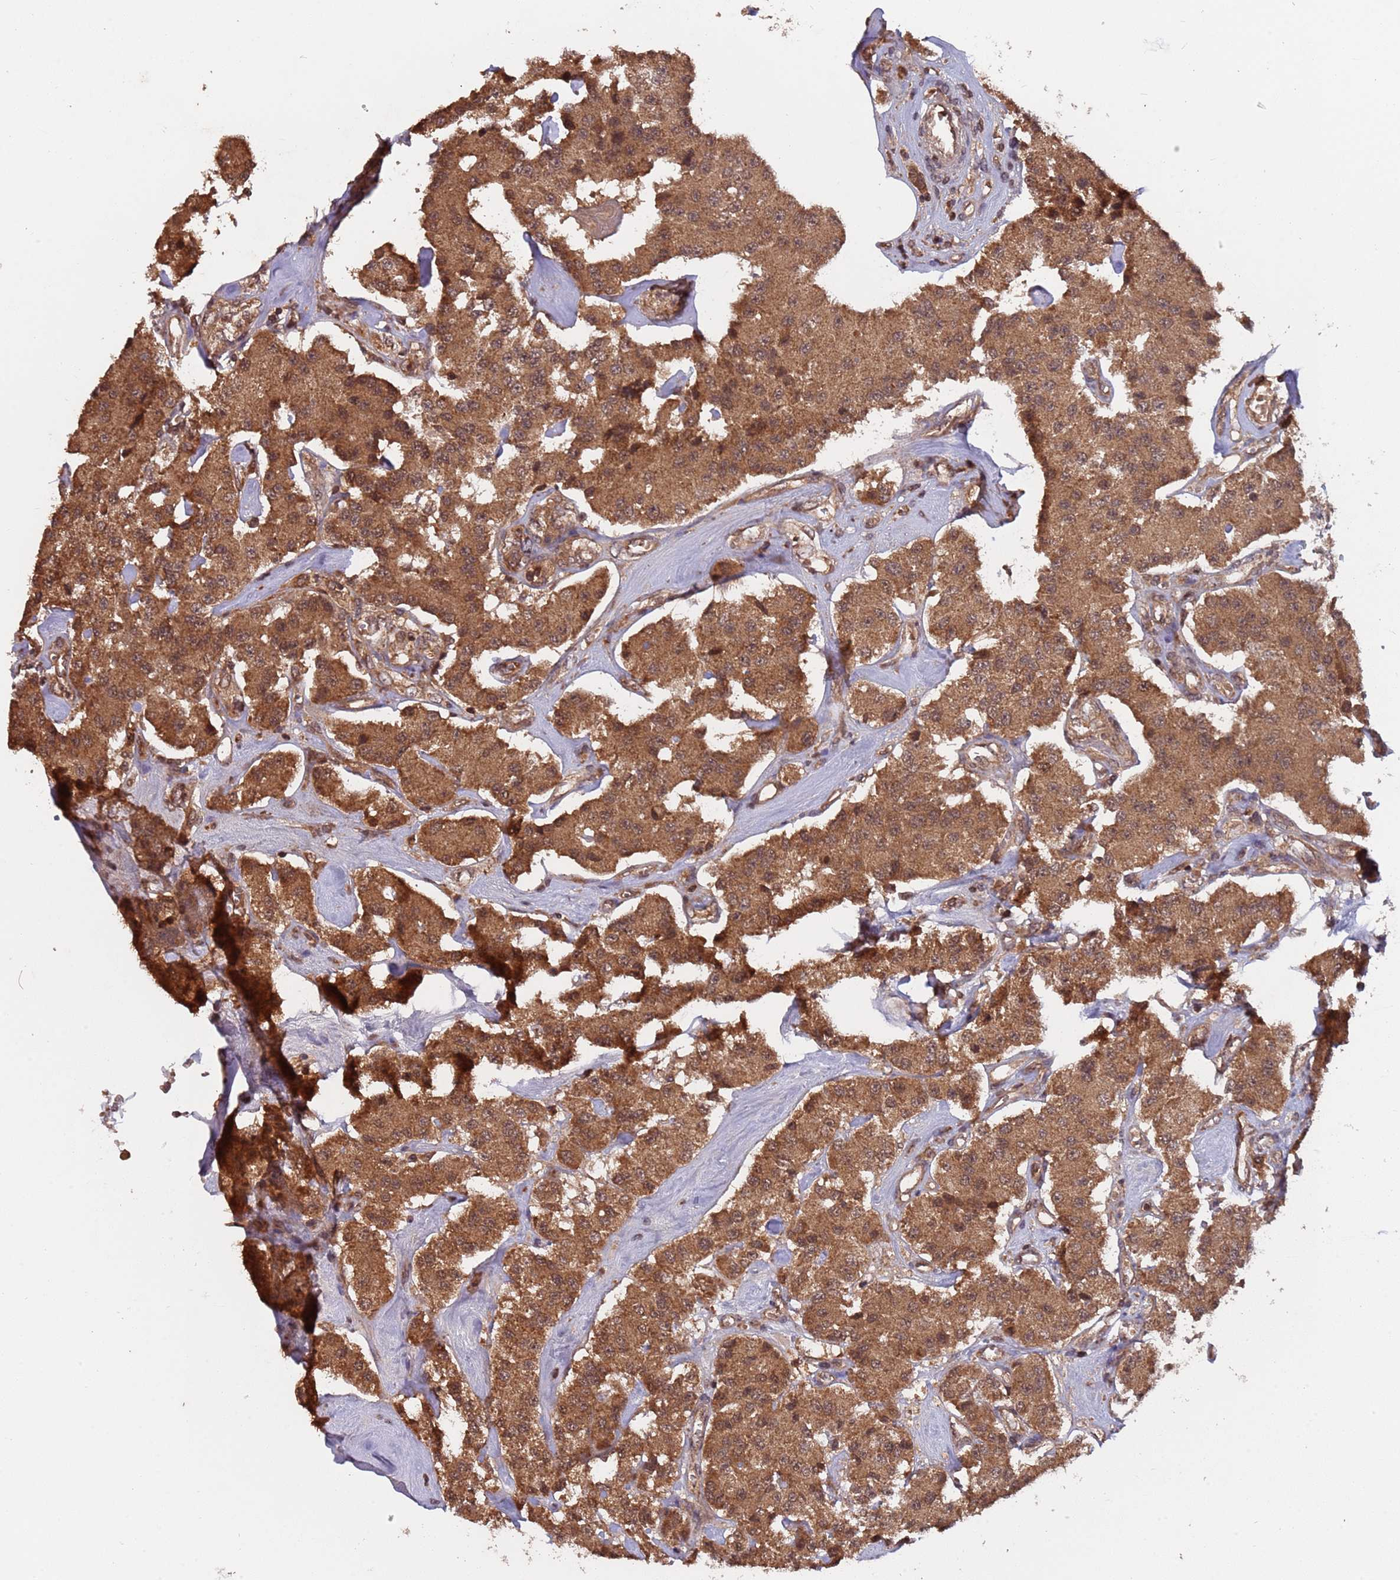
{"staining": {"intensity": "moderate", "quantity": ">75%", "location": "cytoplasmic/membranous,nuclear"}, "tissue": "carcinoid", "cell_type": "Tumor cells", "image_type": "cancer", "snomed": [{"axis": "morphology", "description": "Carcinoid, malignant, NOS"}, {"axis": "topography", "description": "Pancreas"}], "caption": "Protein staining of carcinoid tissue exhibits moderate cytoplasmic/membranous and nuclear staining in about >75% of tumor cells. (DAB (3,3'-diaminobenzidine) IHC, brown staining for protein, blue staining for nuclei).", "gene": "ERI1", "patient": {"sex": "male", "age": 41}}